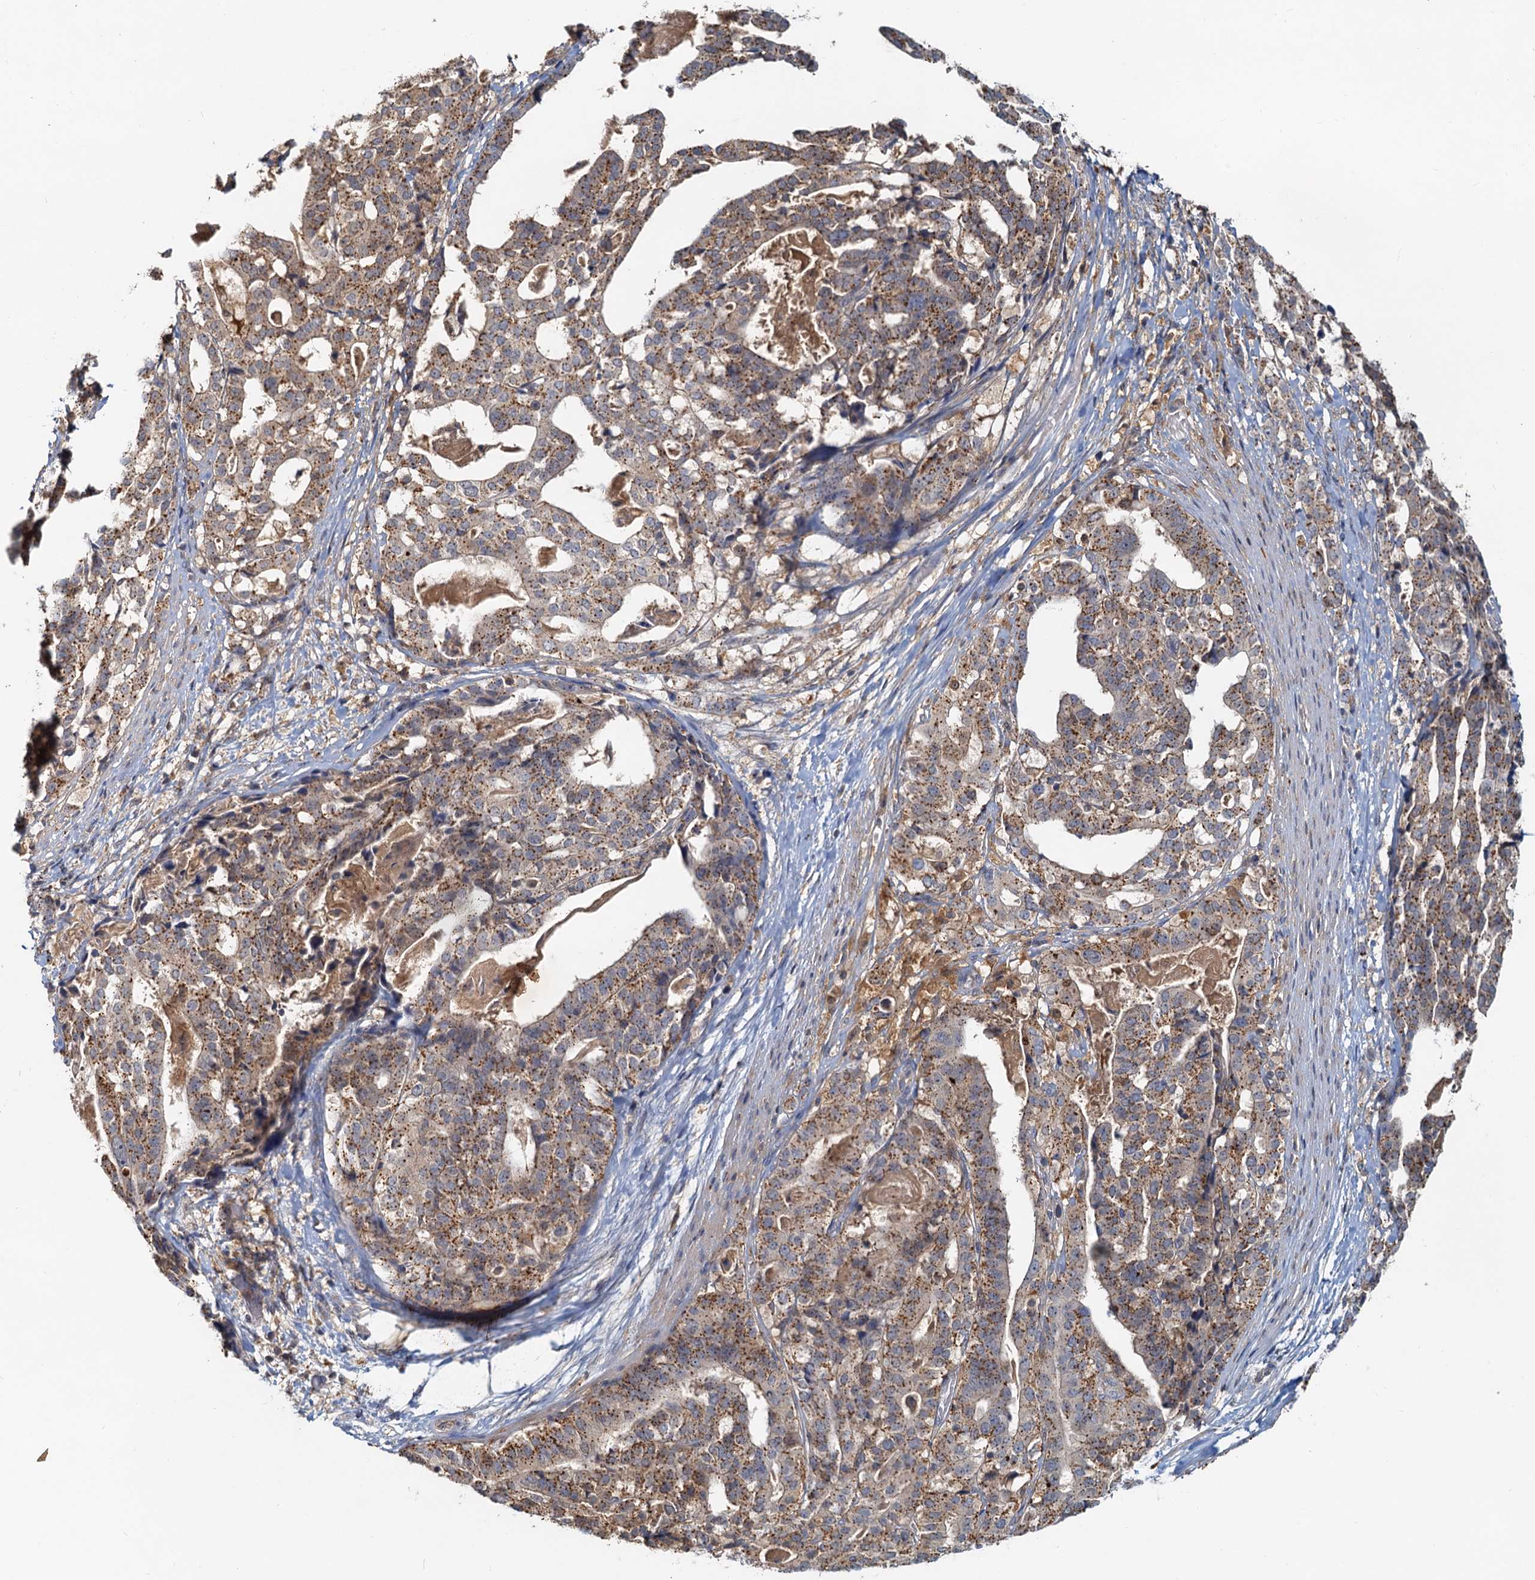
{"staining": {"intensity": "moderate", "quantity": ">75%", "location": "cytoplasmic/membranous"}, "tissue": "stomach cancer", "cell_type": "Tumor cells", "image_type": "cancer", "snomed": [{"axis": "morphology", "description": "Adenocarcinoma, NOS"}, {"axis": "topography", "description": "Stomach"}], "caption": "Protein analysis of stomach cancer tissue reveals moderate cytoplasmic/membranous expression in approximately >75% of tumor cells.", "gene": "TOLLIP", "patient": {"sex": "male", "age": 48}}